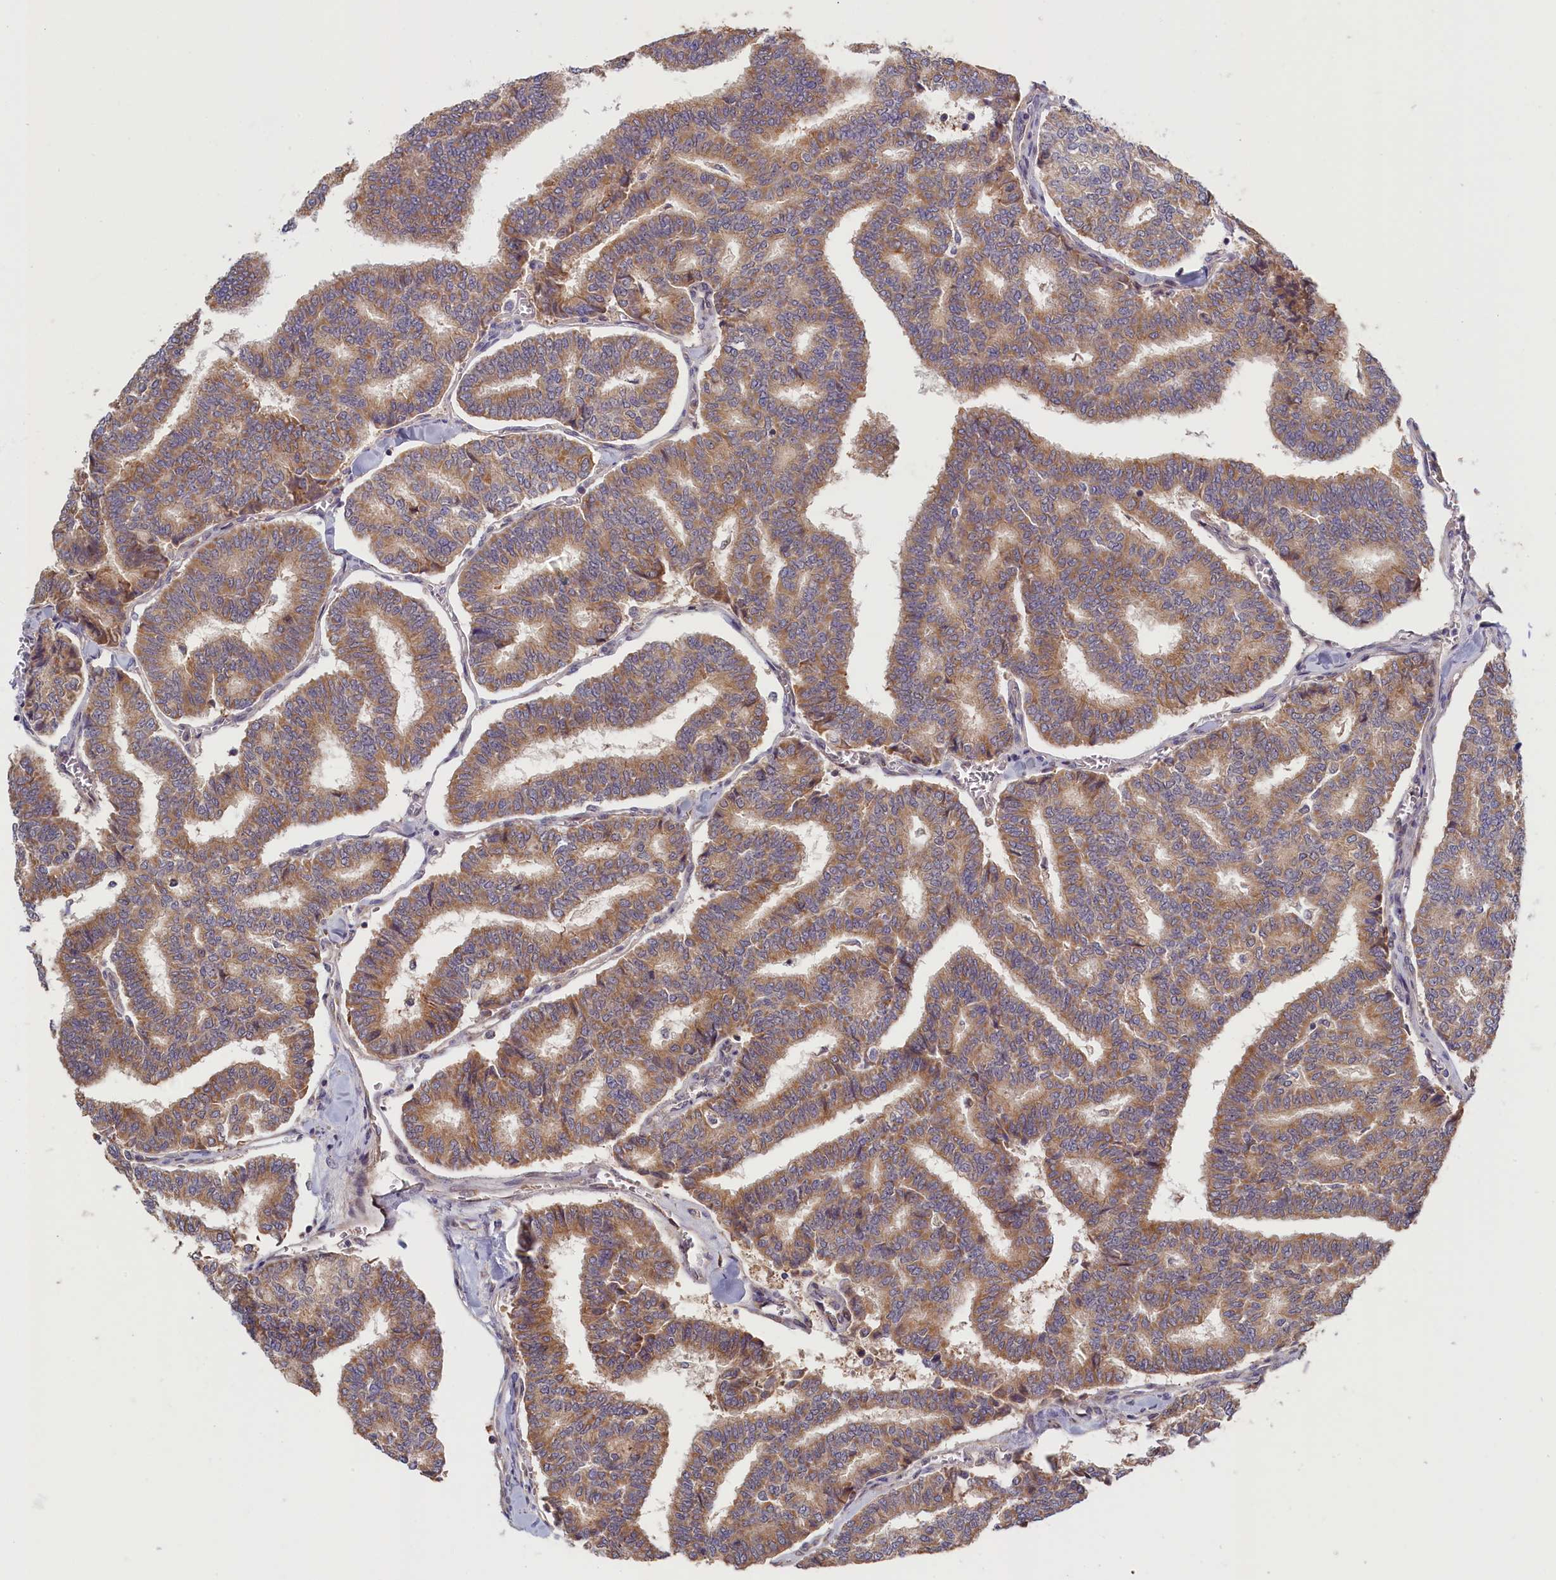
{"staining": {"intensity": "moderate", "quantity": ">75%", "location": "cytoplasmic/membranous"}, "tissue": "thyroid cancer", "cell_type": "Tumor cells", "image_type": "cancer", "snomed": [{"axis": "morphology", "description": "Papillary adenocarcinoma, NOS"}, {"axis": "topography", "description": "Thyroid gland"}], "caption": "Thyroid papillary adenocarcinoma stained with immunohistochemistry (IHC) demonstrates moderate cytoplasmic/membranous expression in approximately >75% of tumor cells.", "gene": "CEP44", "patient": {"sex": "female", "age": 35}}